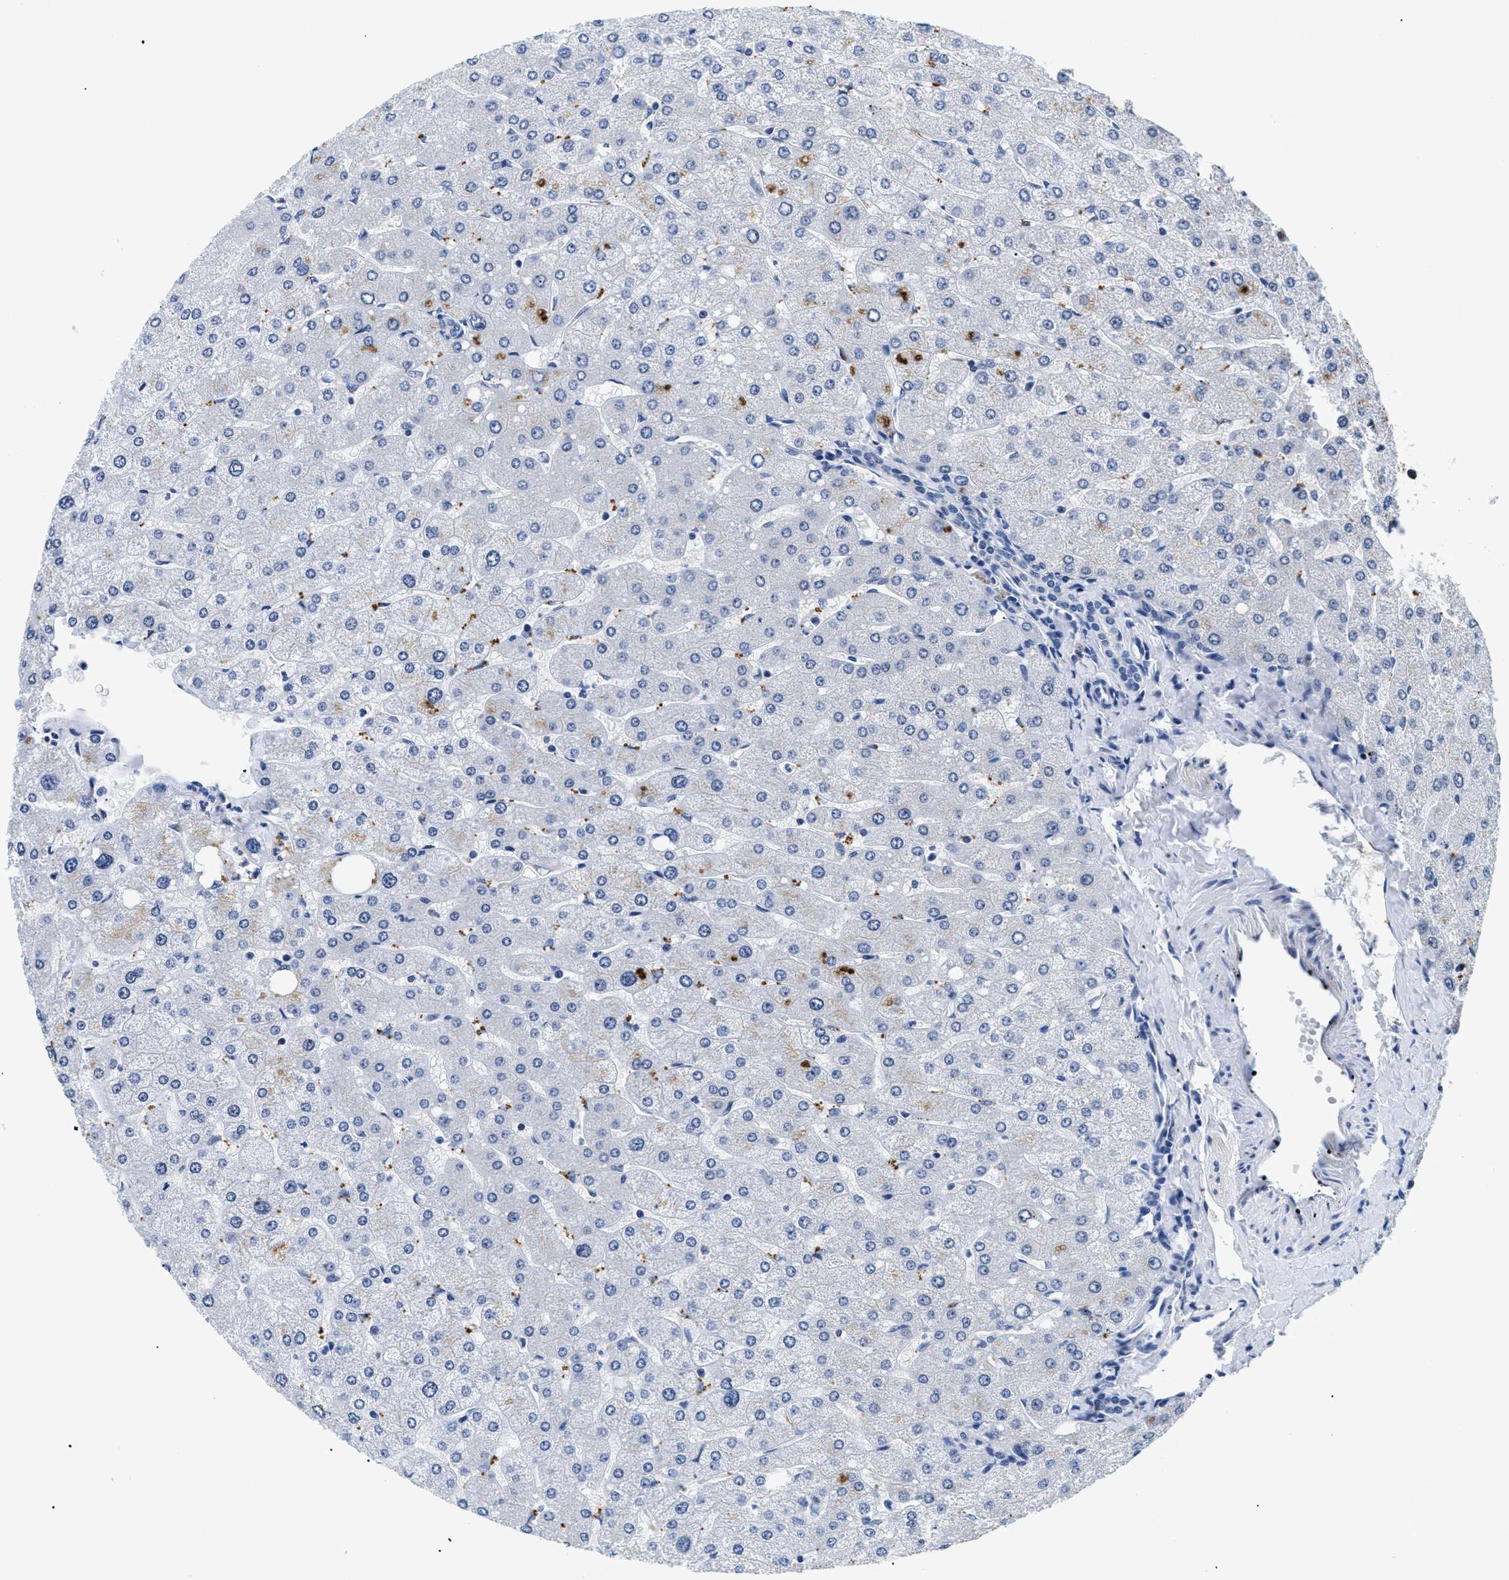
{"staining": {"intensity": "negative", "quantity": "none", "location": "none"}, "tissue": "liver", "cell_type": "Cholangiocytes", "image_type": "normal", "snomed": [{"axis": "morphology", "description": "Normal tissue, NOS"}, {"axis": "topography", "description": "Liver"}], "caption": "Cholangiocytes show no significant expression in benign liver.", "gene": "MEA1", "patient": {"sex": "male", "age": 55}}